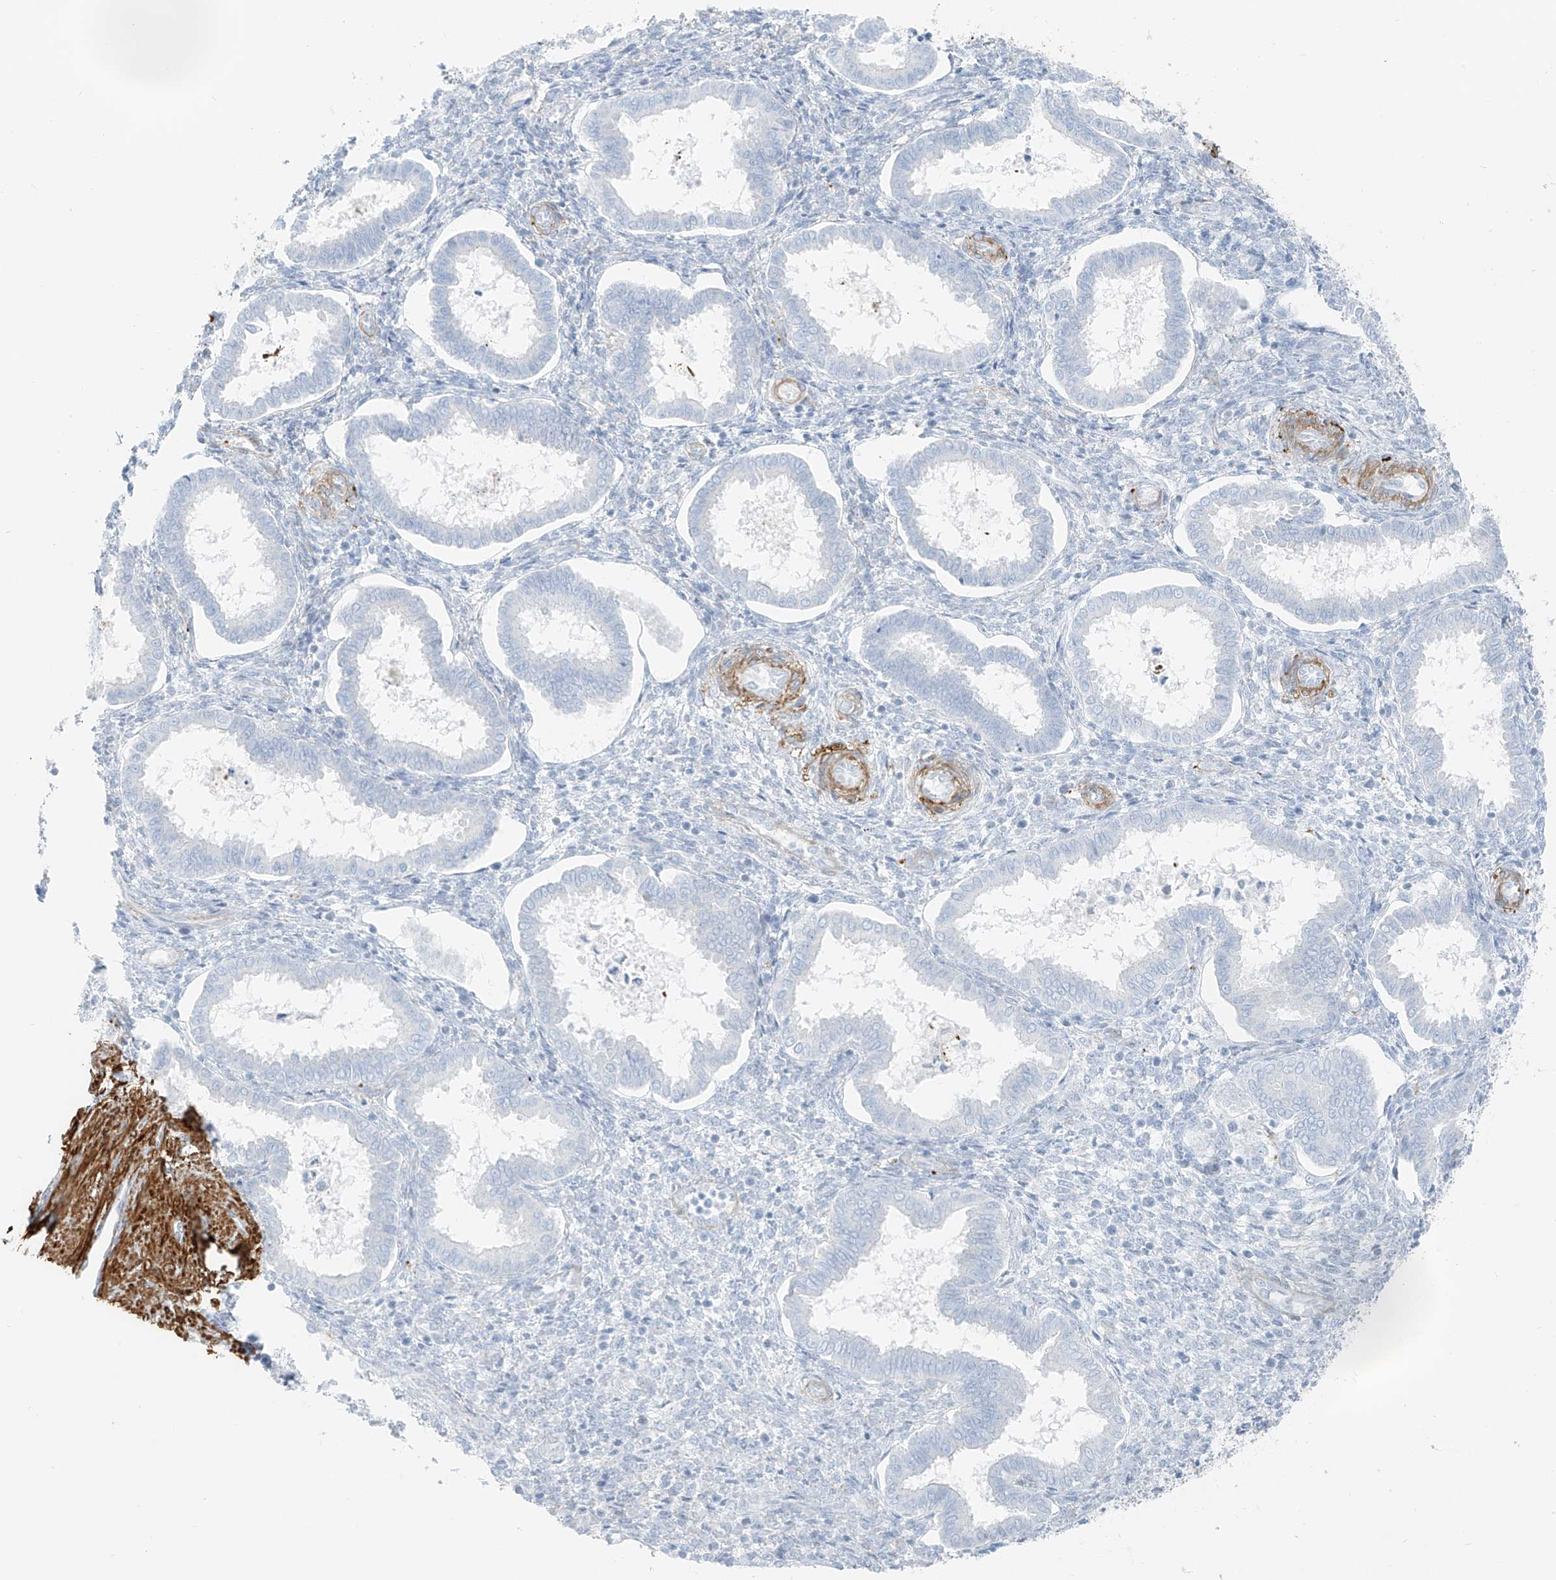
{"staining": {"intensity": "negative", "quantity": "none", "location": "none"}, "tissue": "endometrium", "cell_type": "Cells in endometrial stroma", "image_type": "normal", "snomed": [{"axis": "morphology", "description": "Normal tissue, NOS"}, {"axis": "topography", "description": "Endometrium"}], "caption": "Cells in endometrial stroma are negative for brown protein staining in benign endometrium. (Stains: DAB (3,3'-diaminobenzidine) IHC with hematoxylin counter stain, Microscopy: brightfield microscopy at high magnification).", "gene": "SMCP", "patient": {"sex": "female", "age": 24}}